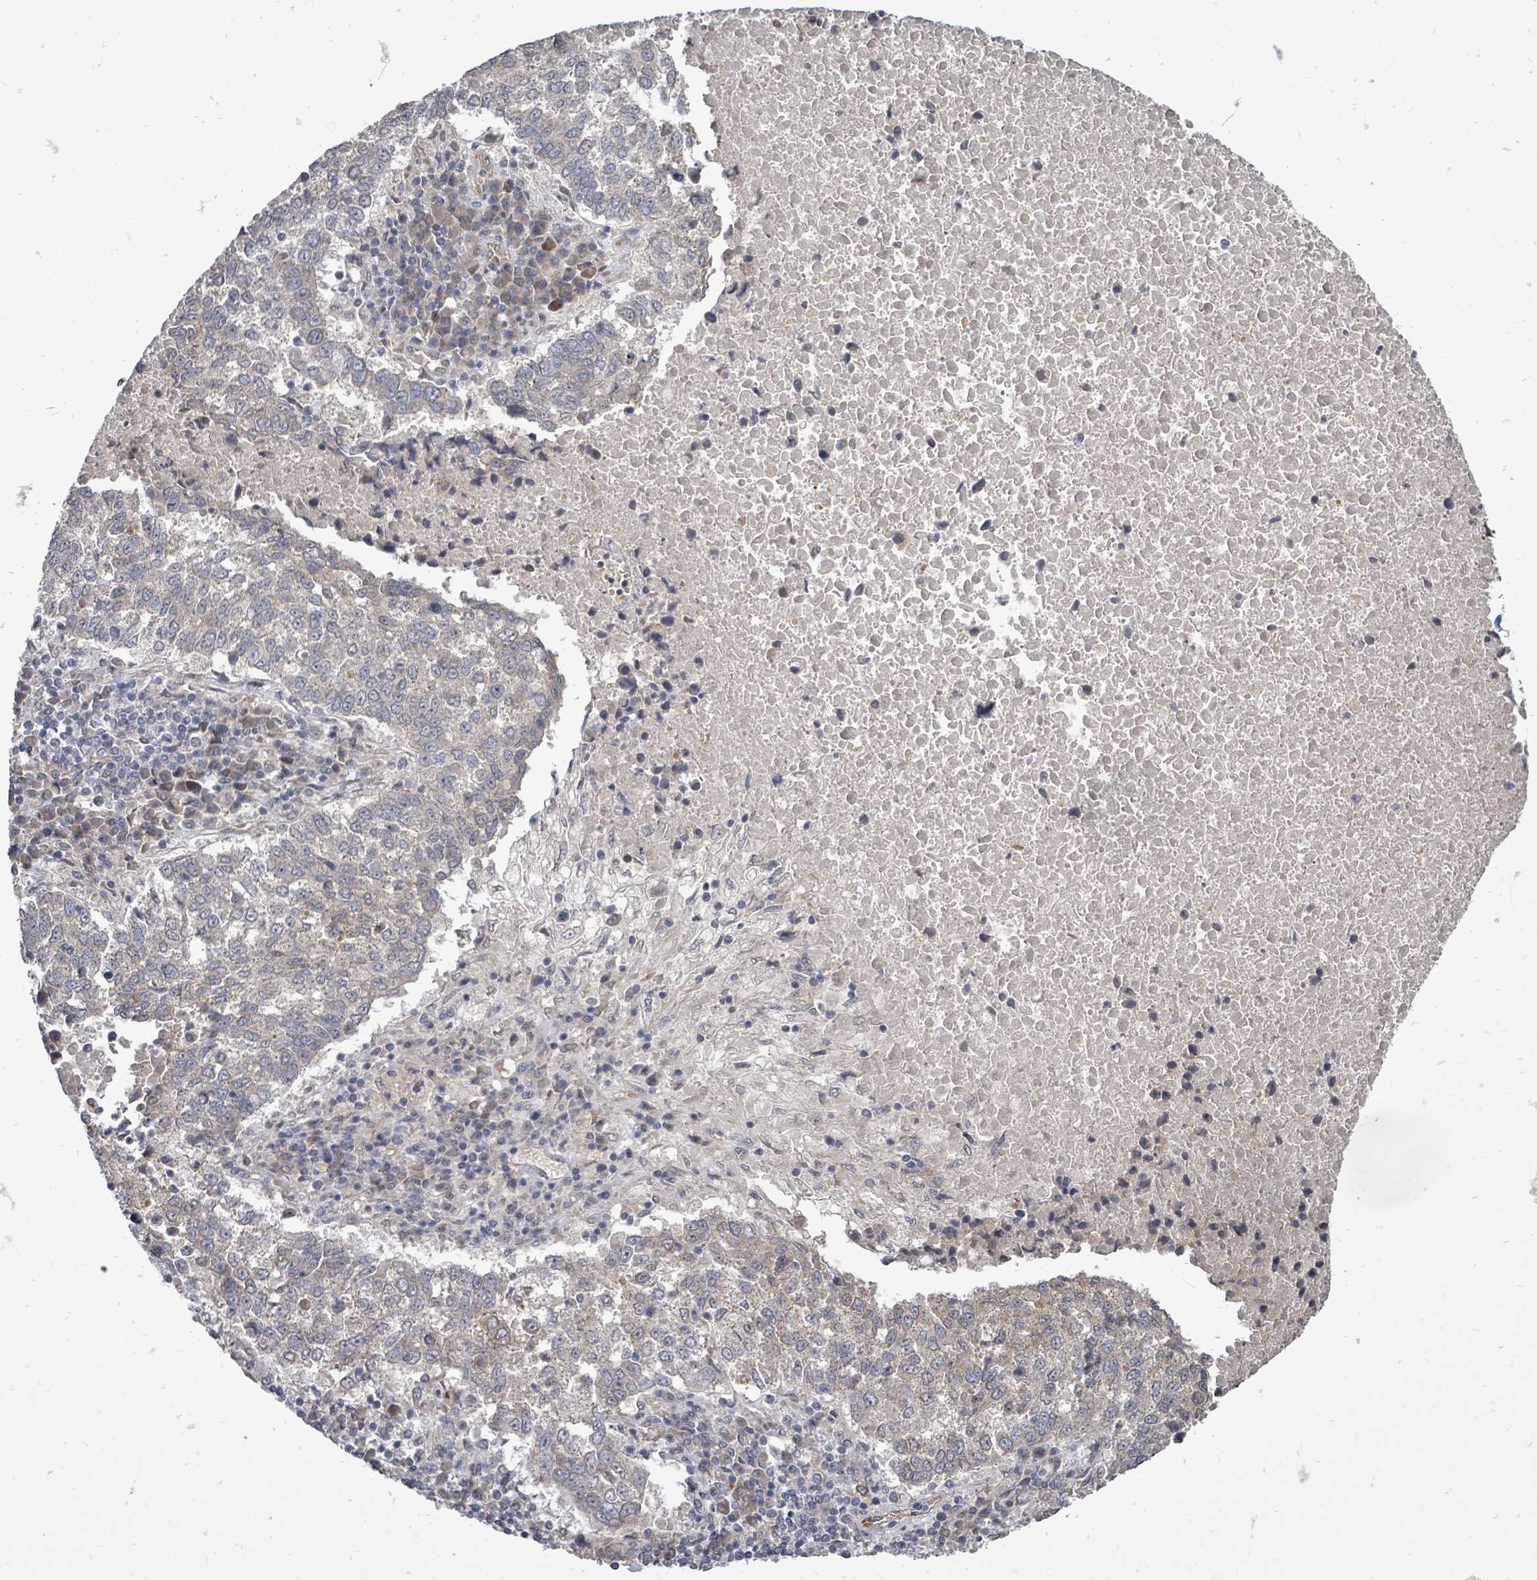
{"staining": {"intensity": "weak", "quantity": "<25%", "location": "cytoplasmic/membranous"}, "tissue": "lung cancer", "cell_type": "Tumor cells", "image_type": "cancer", "snomed": [{"axis": "morphology", "description": "Squamous cell carcinoma, NOS"}, {"axis": "topography", "description": "Lung"}], "caption": "This is an IHC micrograph of human squamous cell carcinoma (lung). There is no expression in tumor cells.", "gene": "RALGAPB", "patient": {"sex": "male", "age": 73}}